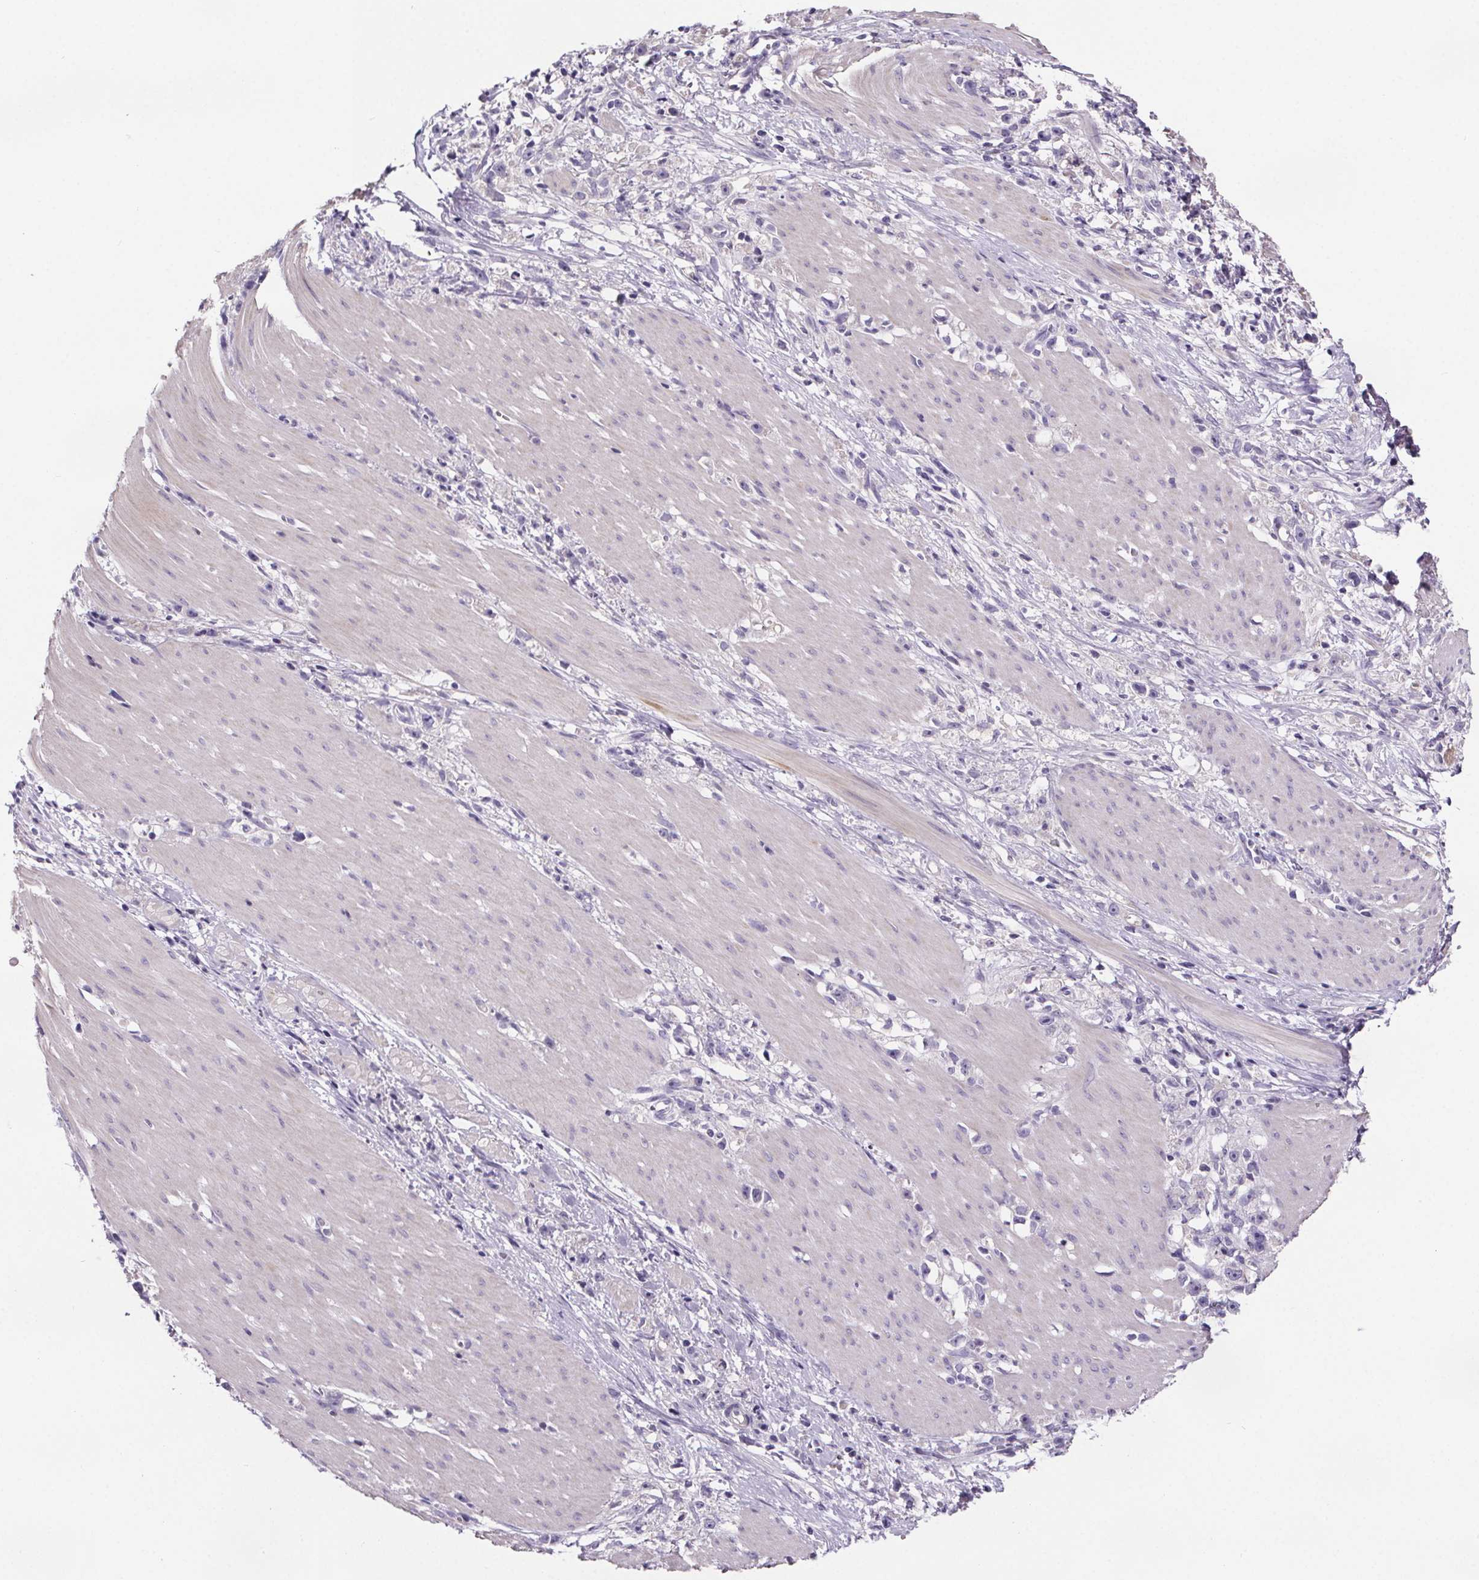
{"staining": {"intensity": "negative", "quantity": "none", "location": "none"}, "tissue": "stomach cancer", "cell_type": "Tumor cells", "image_type": "cancer", "snomed": [{"axis": "morphology", "description": "Adenocarcinoma, NOS"}, {"axis": "topography", "description": "Stomach"}], "caption": "Adenocarcinoma (stomach) was stained to show a protein in brown. There is no significant positivity in tumor cells. Brightfield microscopy of immunohistochemistry stained with DAB (brown) and hematoxylin (blue), captured at high magnification.", "gene": "CUBN", "patient": {"sex": "female", "age": 59}}